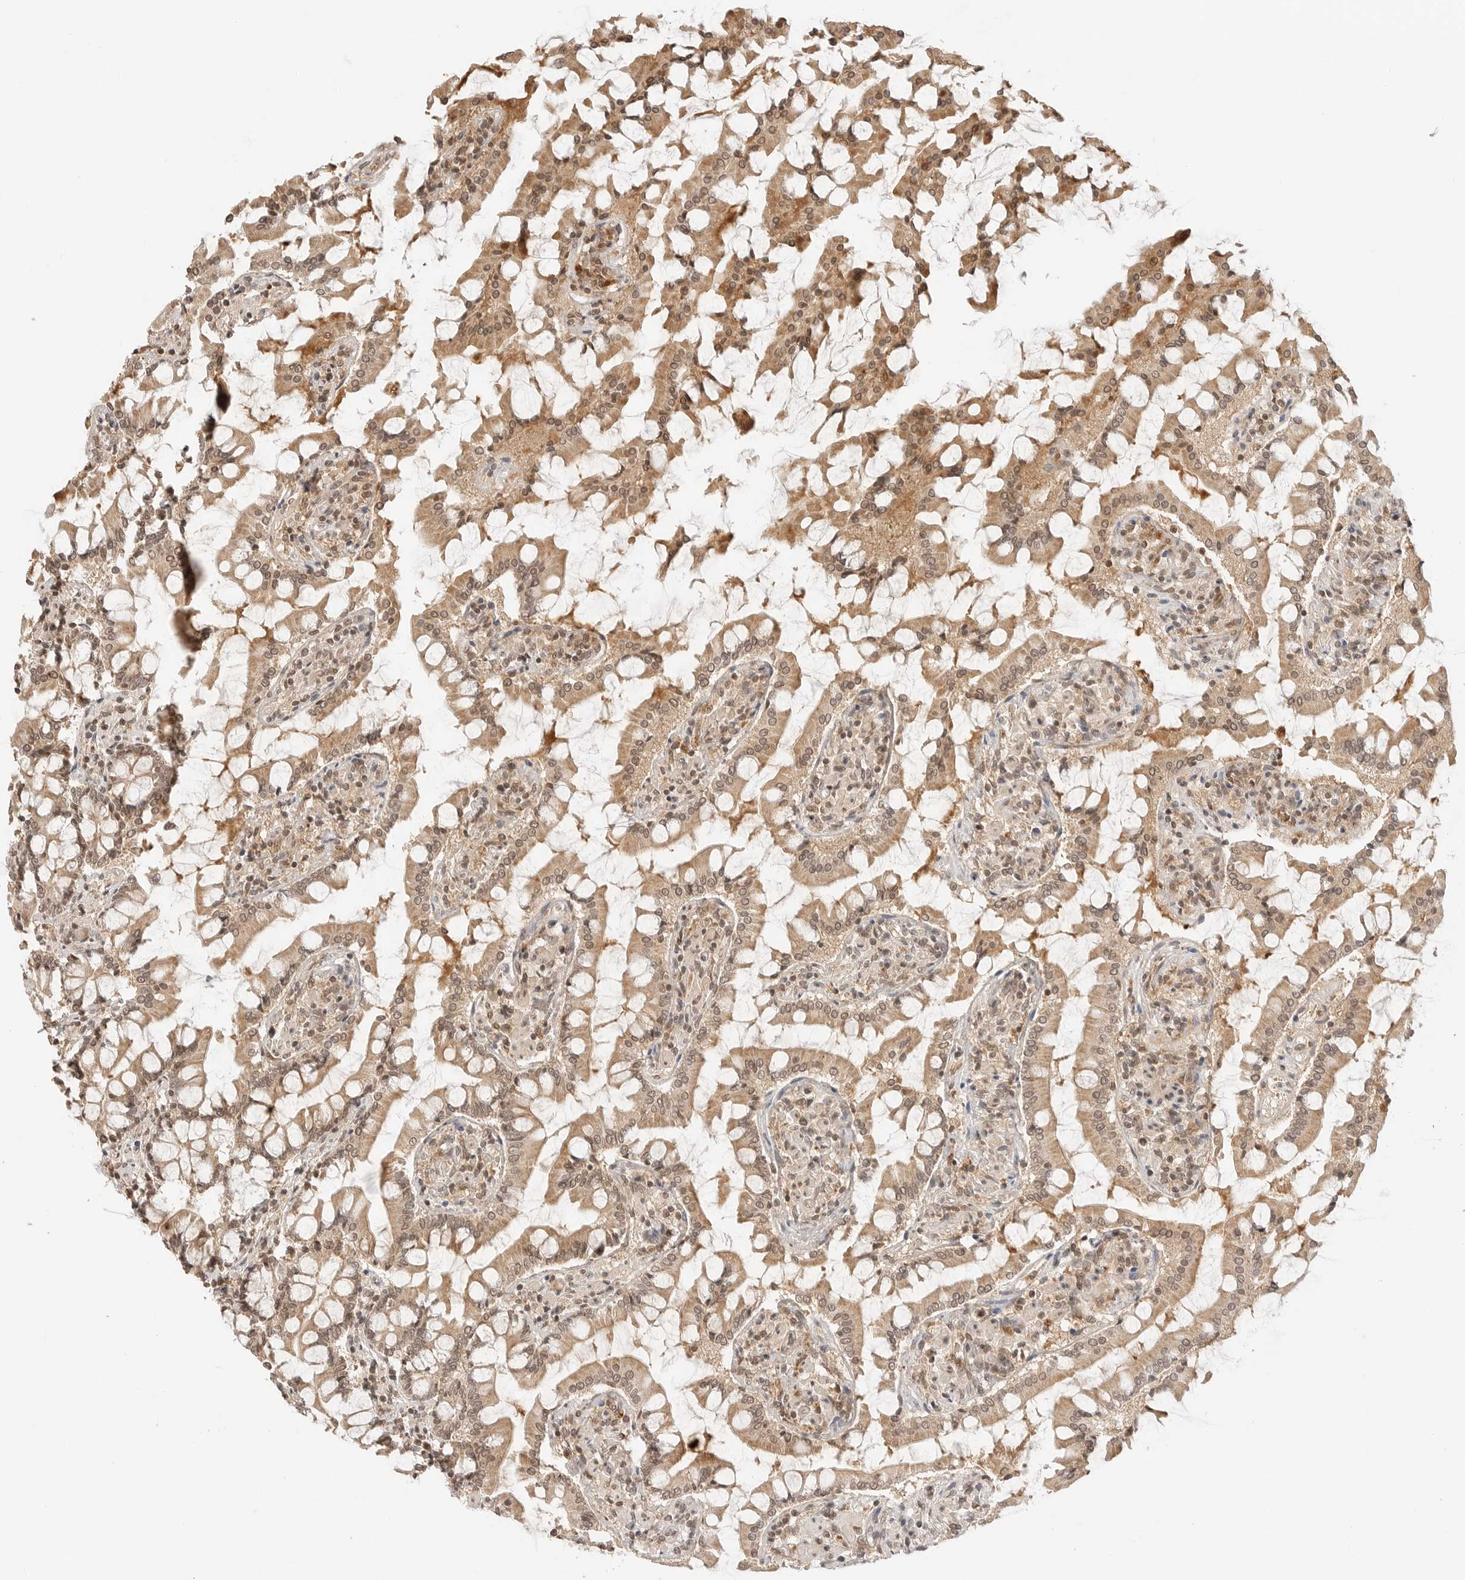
{"staining": {"intensity": "moderate", "quantity": ">75%", "location": "cytoplasmic/membranous,nuclear"}, "tissue": "small intestine", "cell_type": "Glandular cells", "image_type": "normal", "snomed": [{"axis": "morphology", "description": "Normal tissue, NOS"}, {"axis": "topography", "description": "Small intestine"}], "caption": "Immunohistochemistry (IHC) of normal small intestine shows medium levels of moderate cytoplasmic/membranous,nuclear staining in about >75% of glandular cells. (DAB (3,3'-diaminobenzidine) = brown stain, brightfield microscopy at high magnification).", "gene": "GPR34", "patient": {"sex": "male", "age": 41}}